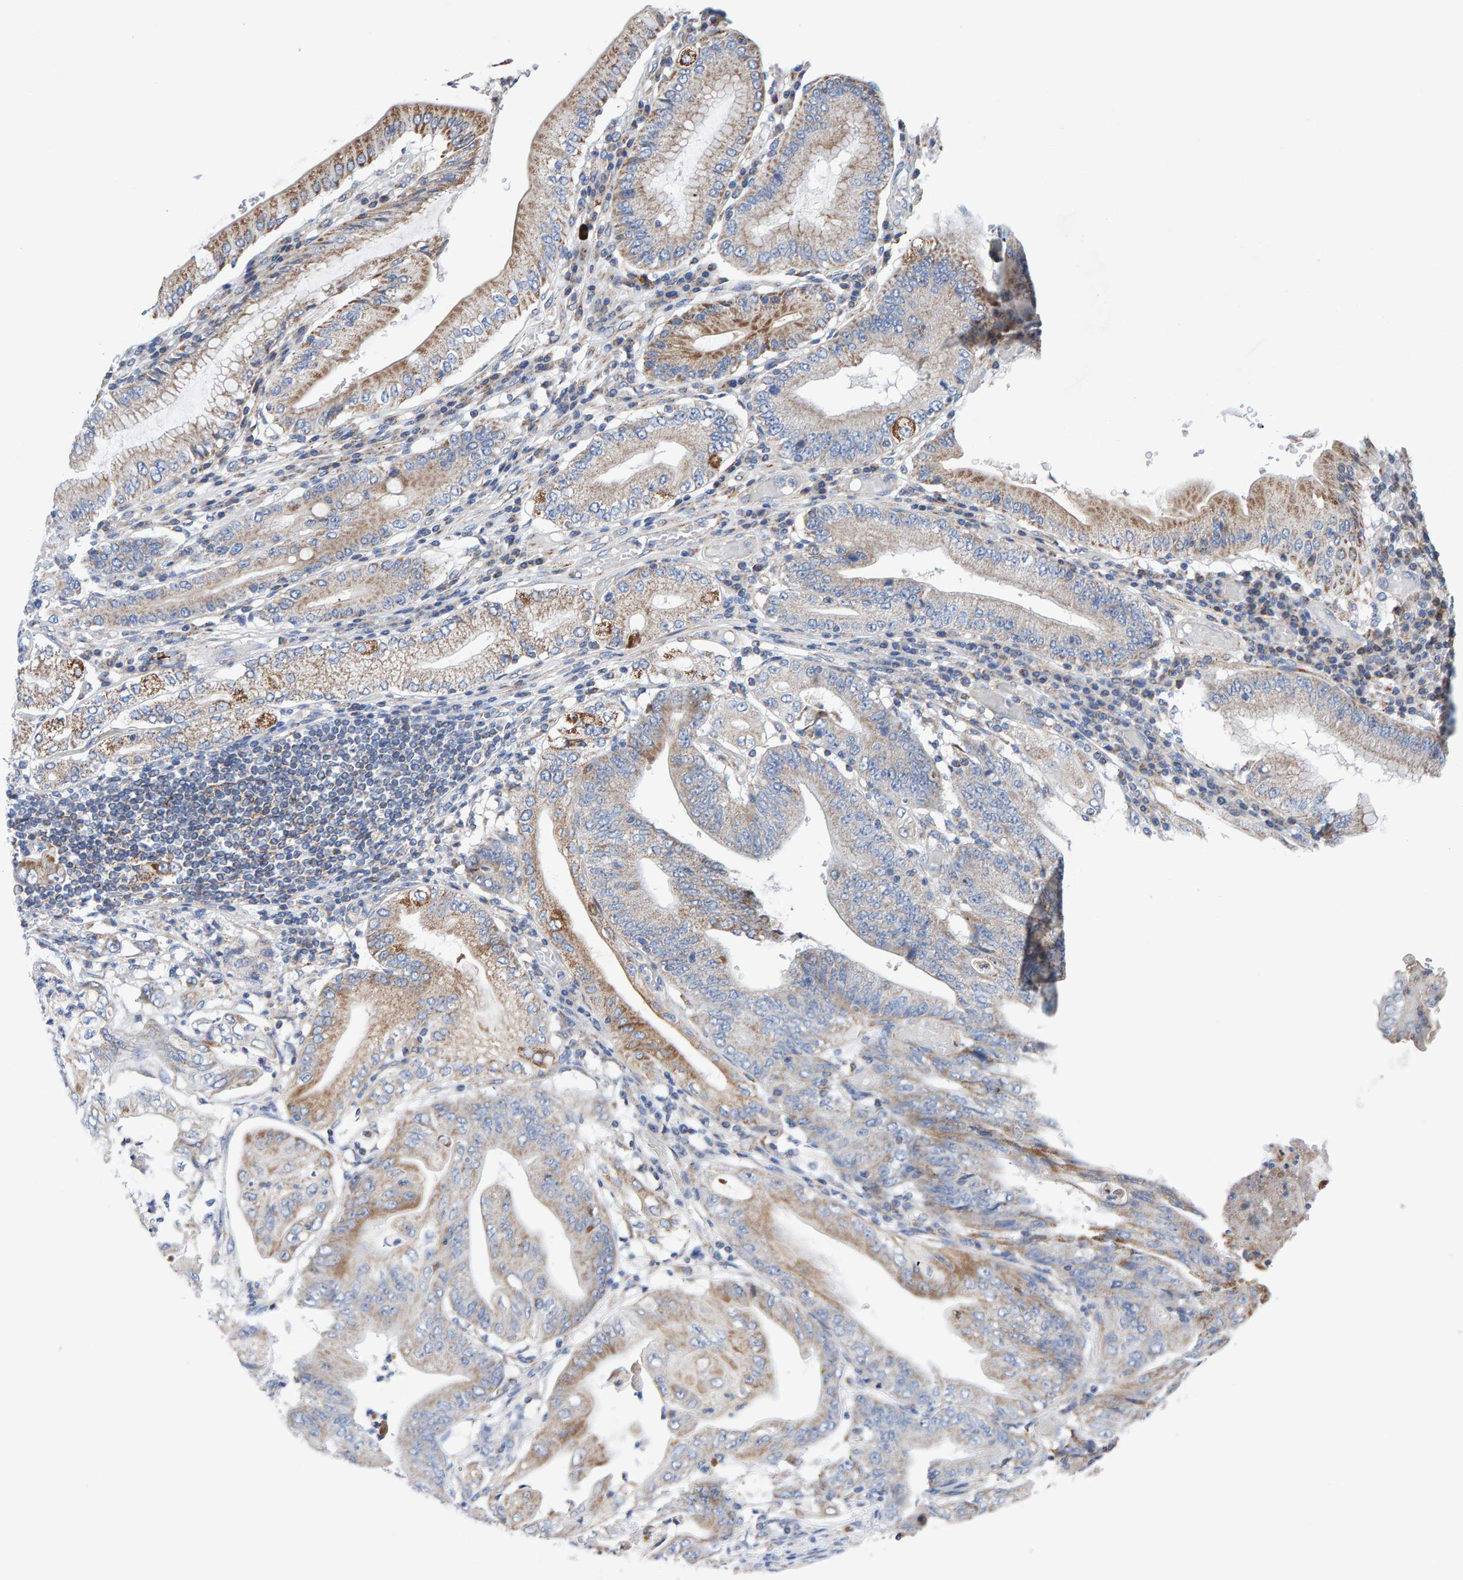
{"staining": {"intensity": "moderate", "quantity": "25%-75%", "location": "cytoplasmic/membranous"}, "tissue": "stomach cancer", "cell_type": "Tumor cells", "image_type": "cancer", "snomed": [{"axis": "morphology", "description": "Adenocarcinoma, NOS"}, {"axis": "topography", "description": "Stomach"}], "caption": "IHC image of human stomach adenocarcinoma stained for a protein (brown), which demonstrates medium levels of moderate cytoplasmic/membranous expression in about 25%-75% of tumor cells.", "gene": "EFR3A", "patient": {"sex": "female", "age": 73}}